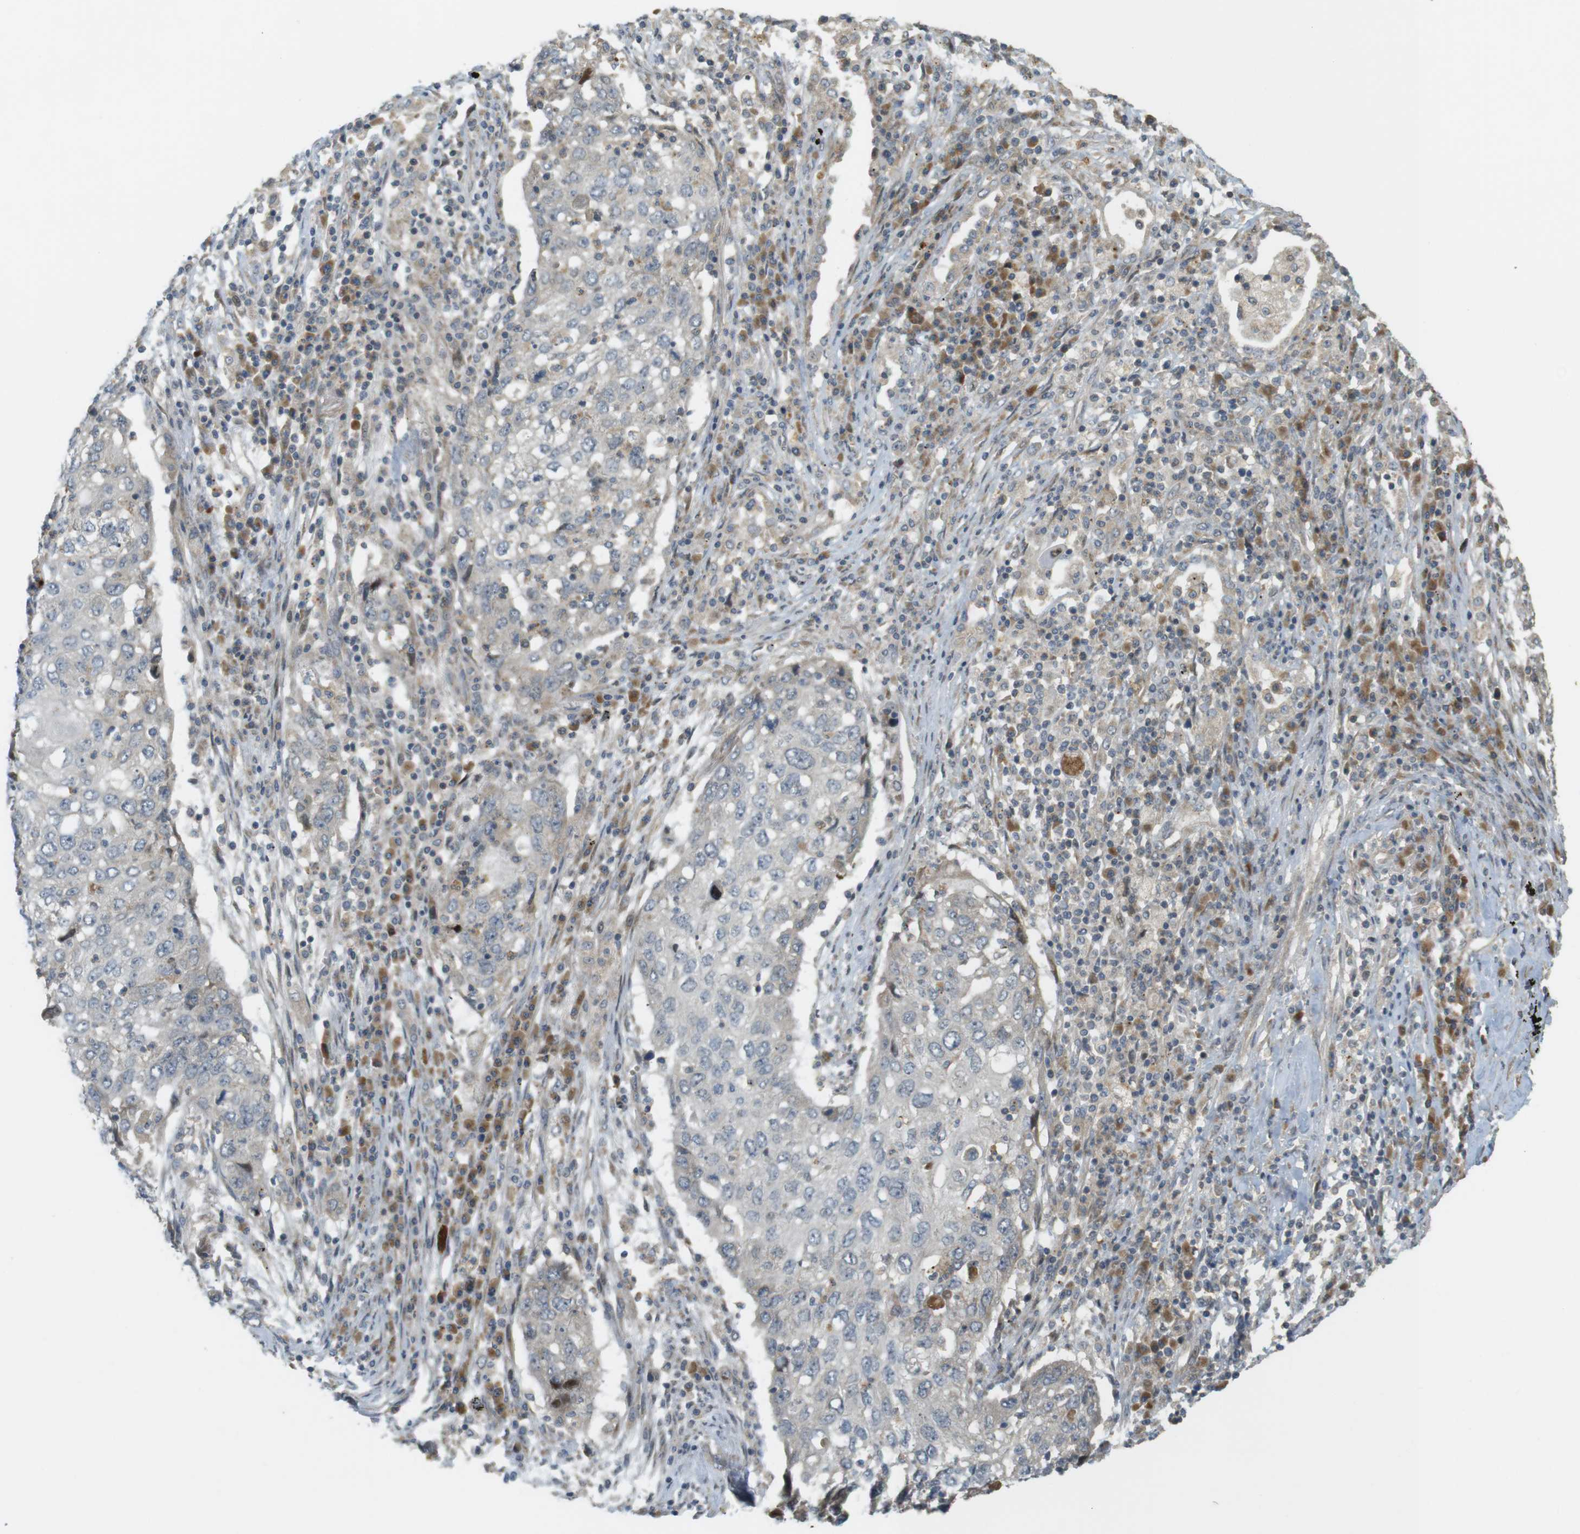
{"staining": {"intensity": "negative", "quantity": "none", "location": "none"}, "tissue": "lung cancer", "cell_type": "Tumor cells", "image_type": "cancer", "snomed": [{"axis": "morphology", "description": "Squamous cell carcinoma, NOS"}, {"axis": "topography", "description": "Lung"}], "caption": "DAB immunohistochemical staining of human lung cancer (squamous cell carcinoma) demonstrates no significant expression in tumor cells. Brightfield microscopy of IHC stained with DAB (3,3'-diaminobenzidine) (brown) and hematoxylin (blue), captured at high magnification.", "gene": "CLRN3", "patient": {"sex": "female", "age": 63}}